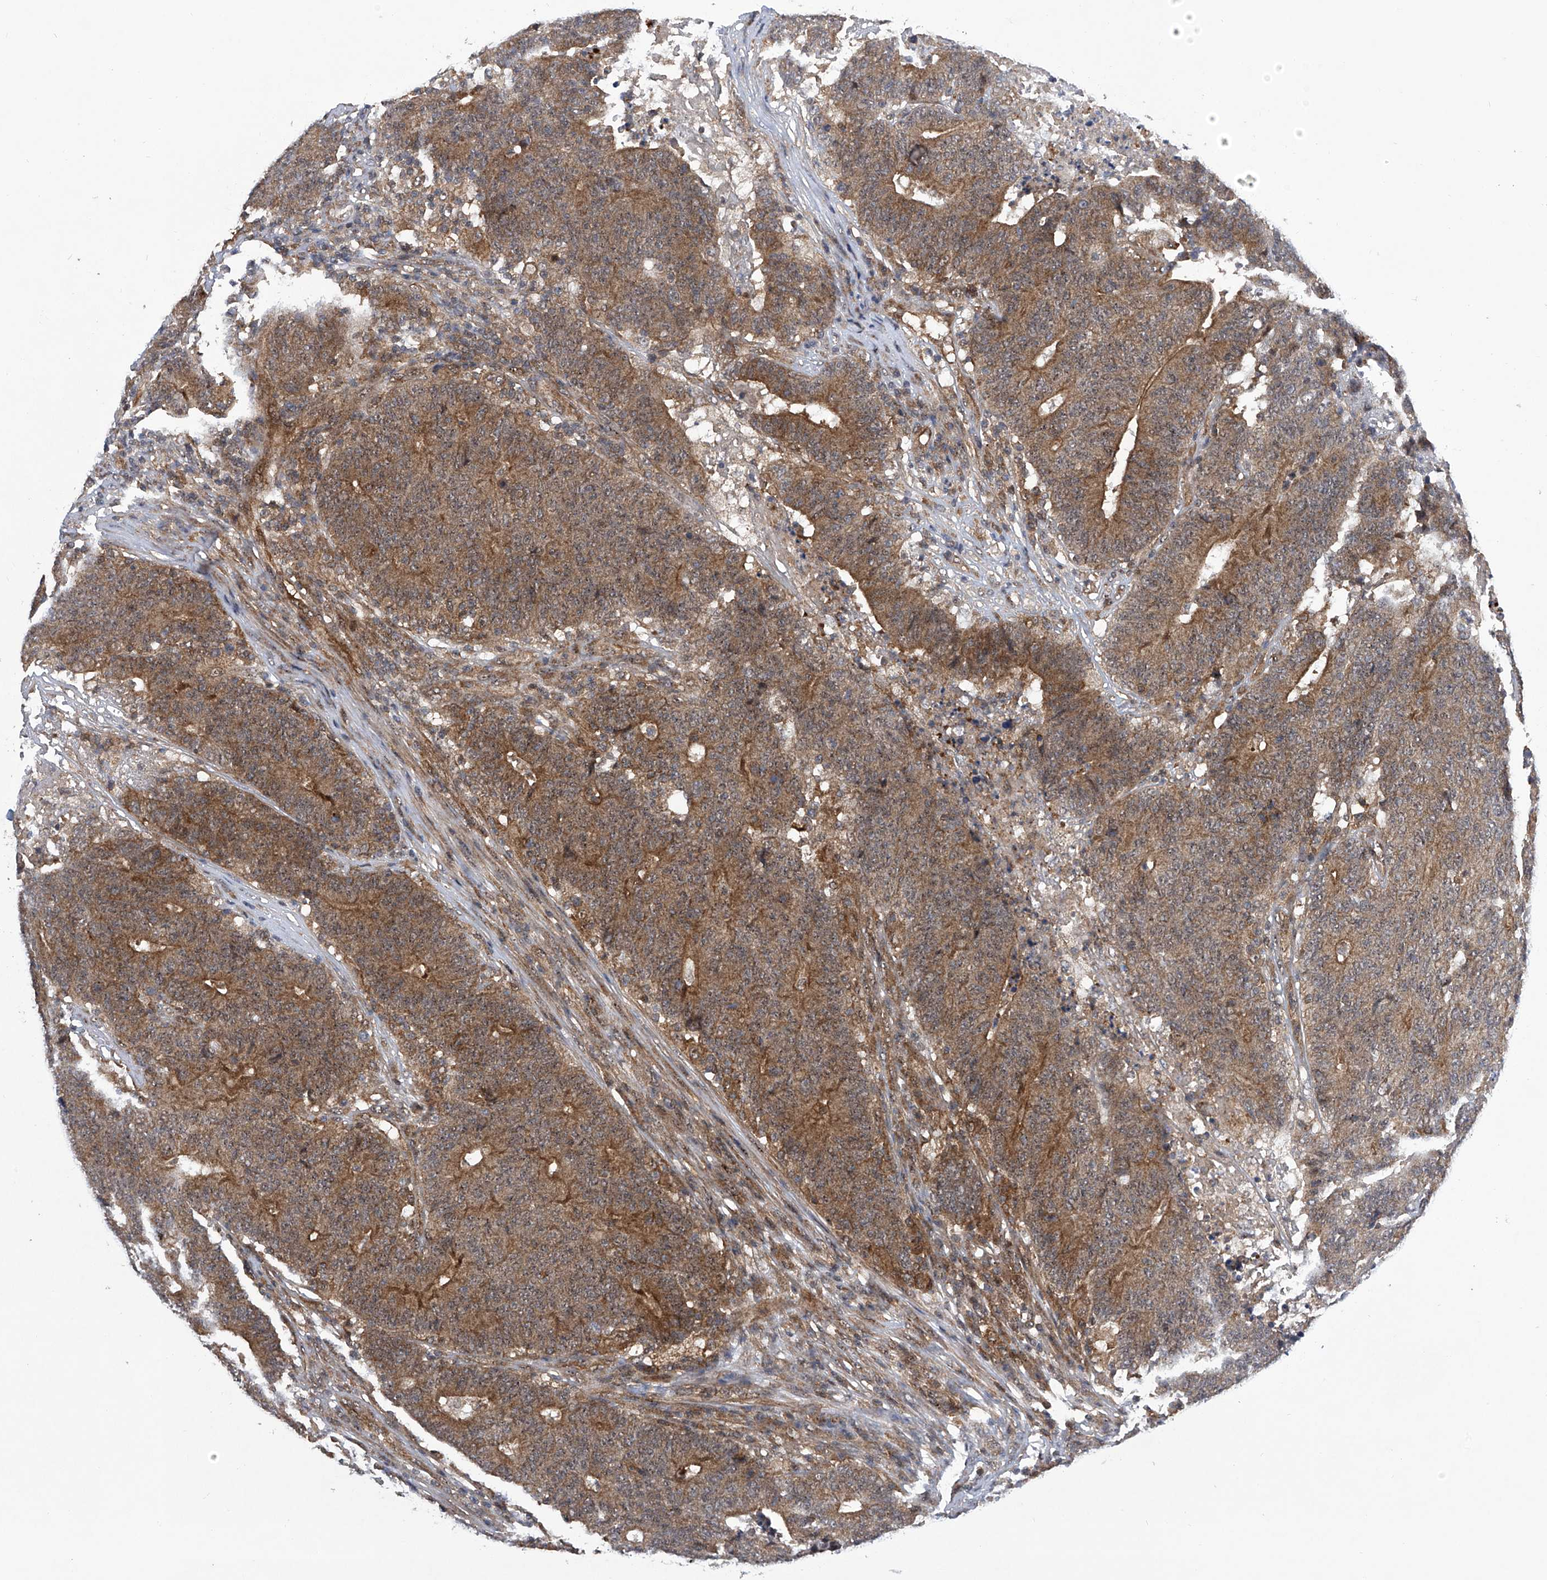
{"staining": {"intensity": "moderate", "quantity": ">75%", "location": "cytoplasmic/membranous"}, "tissue": "colorectal cancer", "cell_type": "Tumor cells", "image_type": "cancer", "snomed": [{"axis": "morphology", "description": "Normal tissue, NOS"}, {"axis": "morphology", "description": "Adenocarcinoma, NOS"}, {"axis": "topography", "description": "Colon"}], "caption": "Moderate cytoplasmic/membranous protein staining is appreciated in approximately >75% of tumor cells in colorectal cancer (adenocarcinoma).", "gene": "CISH", "patient": {"sex": "female", "age": 75}}